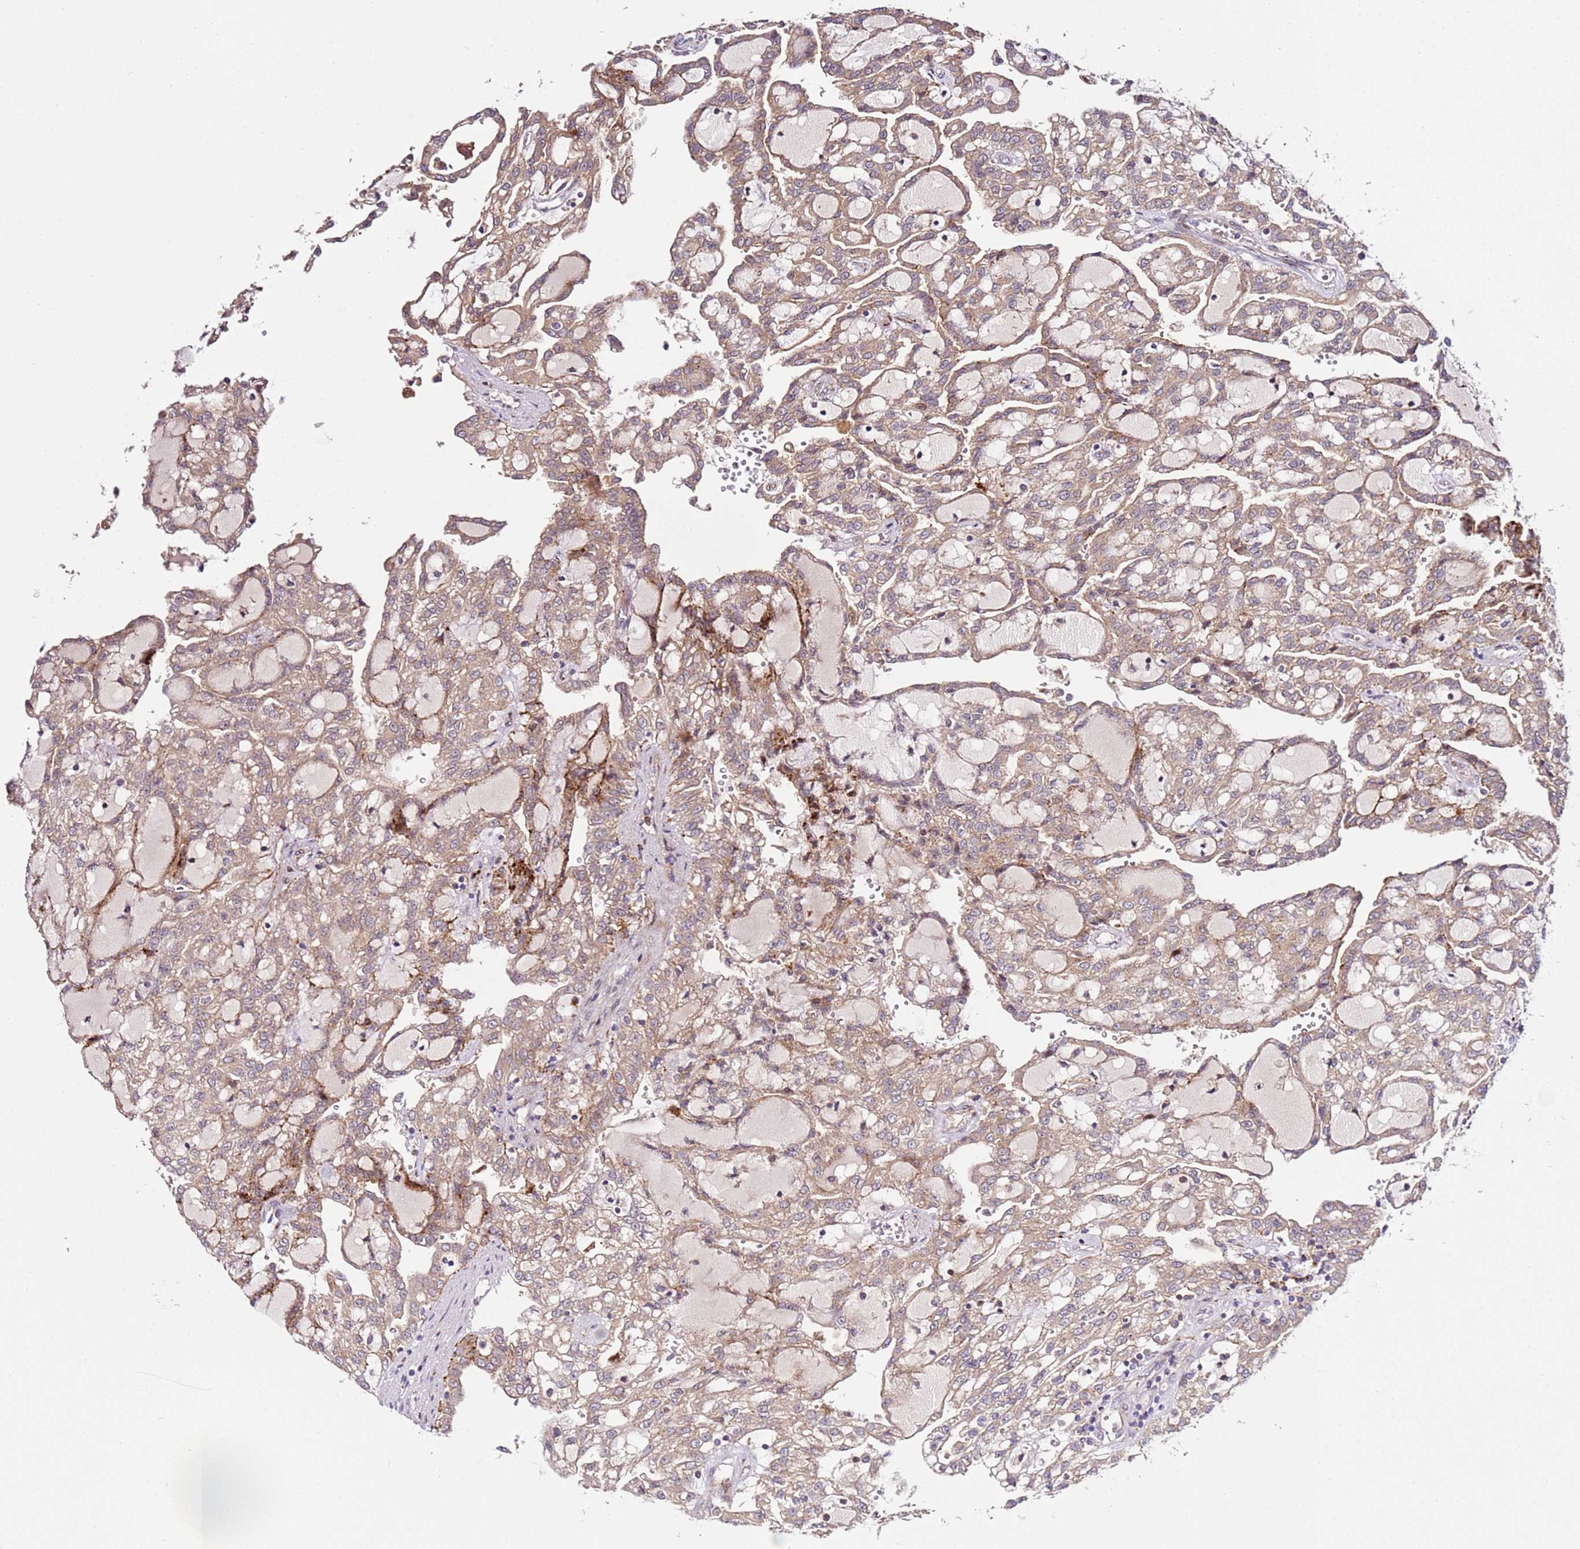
{"staining": {"intensity": "moderate", "quantity": ">75%", "location": "cytoplasmic/membranous"}, "tissue": "renal cancer", "cell_type": "Tumor cells", "image_type": "cancer", "snomed": [{"axis": "morphology", "description": "Adenocarcinoma, NOS"}, {"axis": "topography", "description": "Kidney"}], "caption": "About >75% of tumor cells in adenocarcinoma (renal) show moderate cytoplasmic/membranous protein positivity as visualized by brown immunohistochemical staining.", "gene": "PVRIG", "patient": {"sex": "male", "age": 63}}